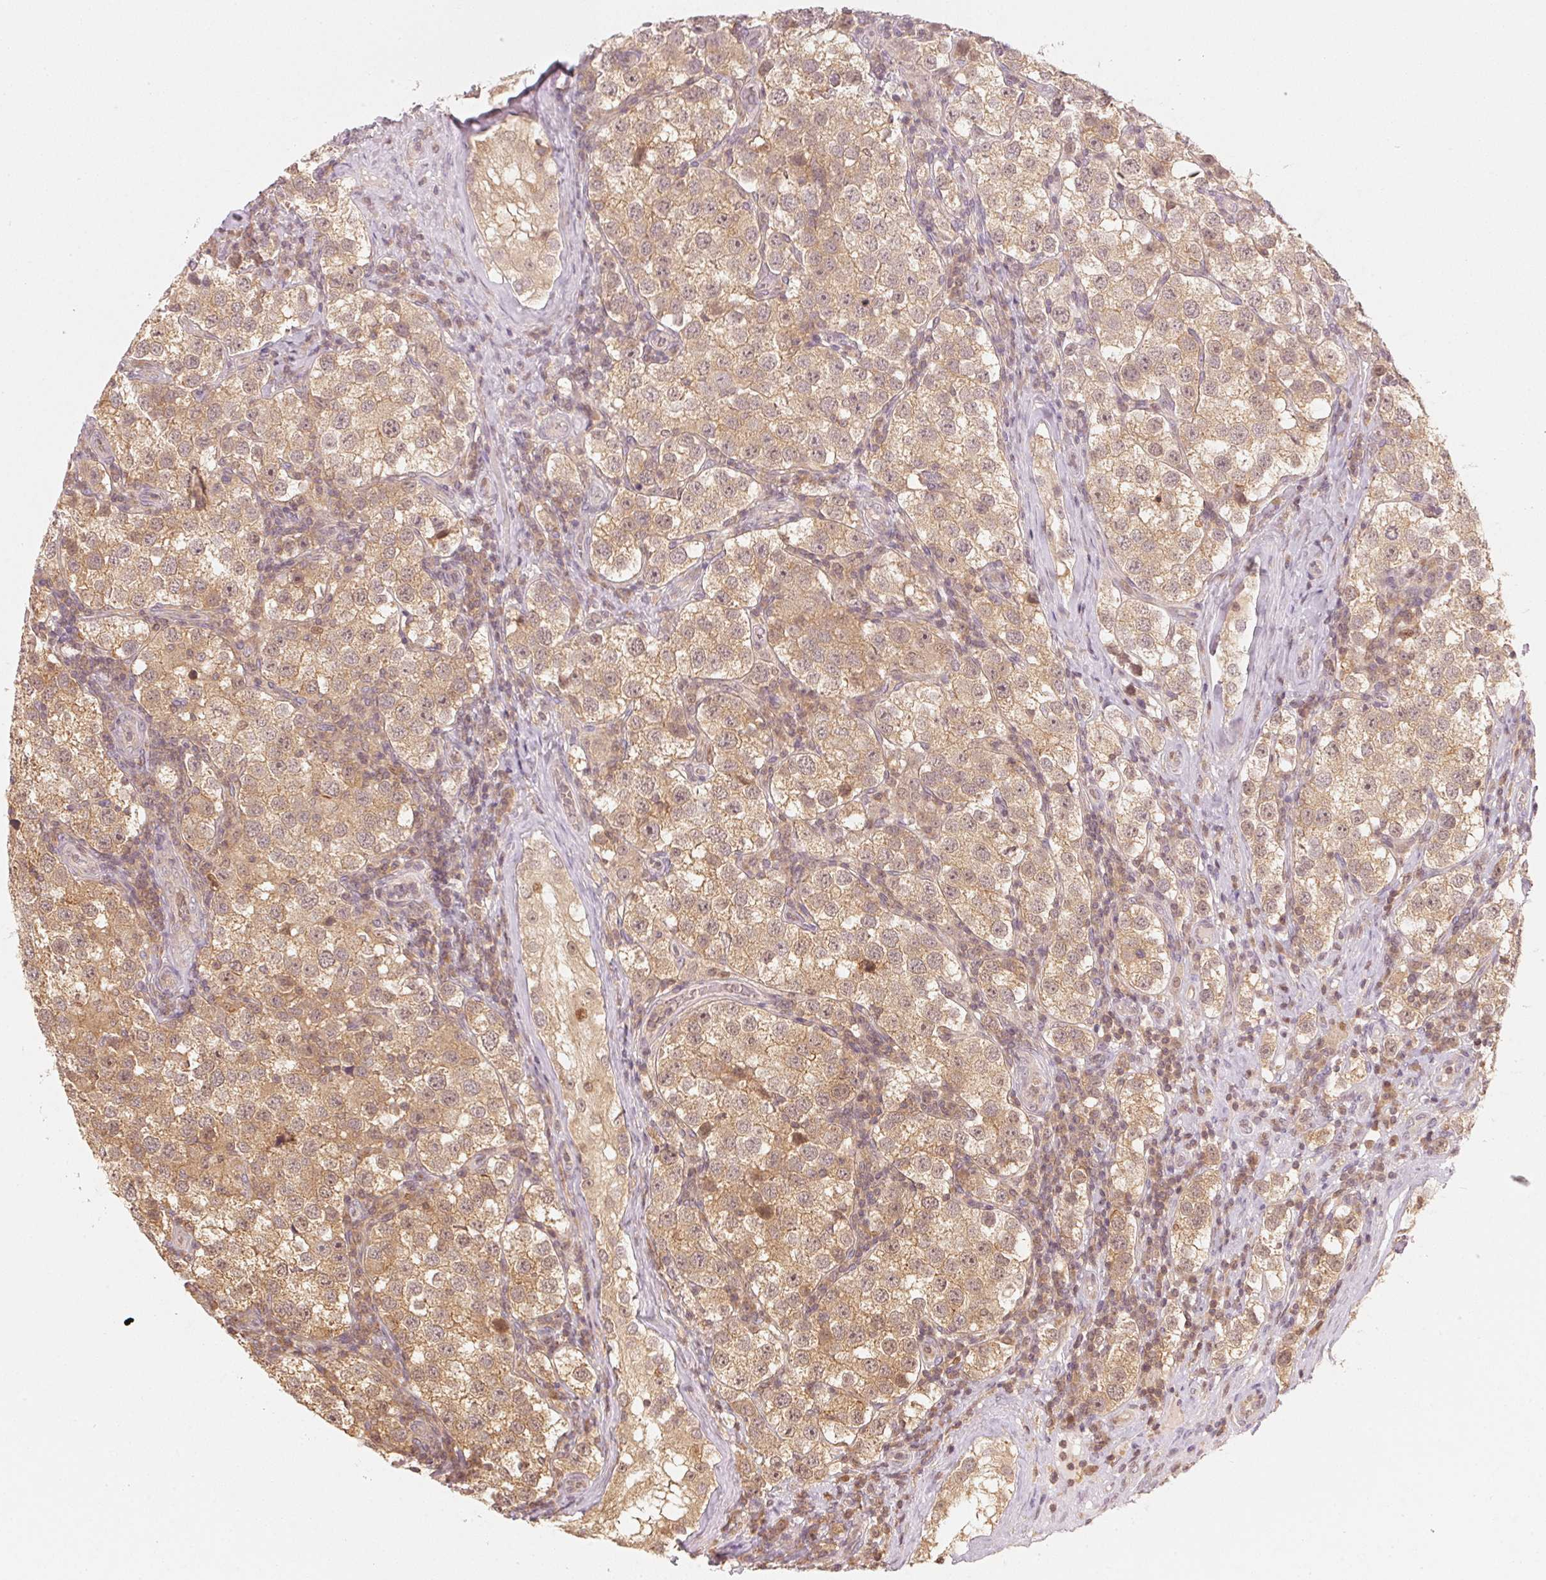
{"staining": {"intensity": "moderate", "quantity": ">75%", "location": "cytoplasmic/membranous"}, "tissue": "testis cancer", "cell_type": "Tumor cells", "image_type": "cancer", "snomed": [{"axis": "morphology", "description": "Seminoma, NOS"}, {"axis": "topography", "description": "Testis"}], "caption": "Immunohistochemical staining of testis cancer (seminoma) shows moderate cytoplasmic/membranous protein staining in about >75% of tumor cells.", "gene": "UBE2L3", "patient": {"sex": "male", "age": 37}}